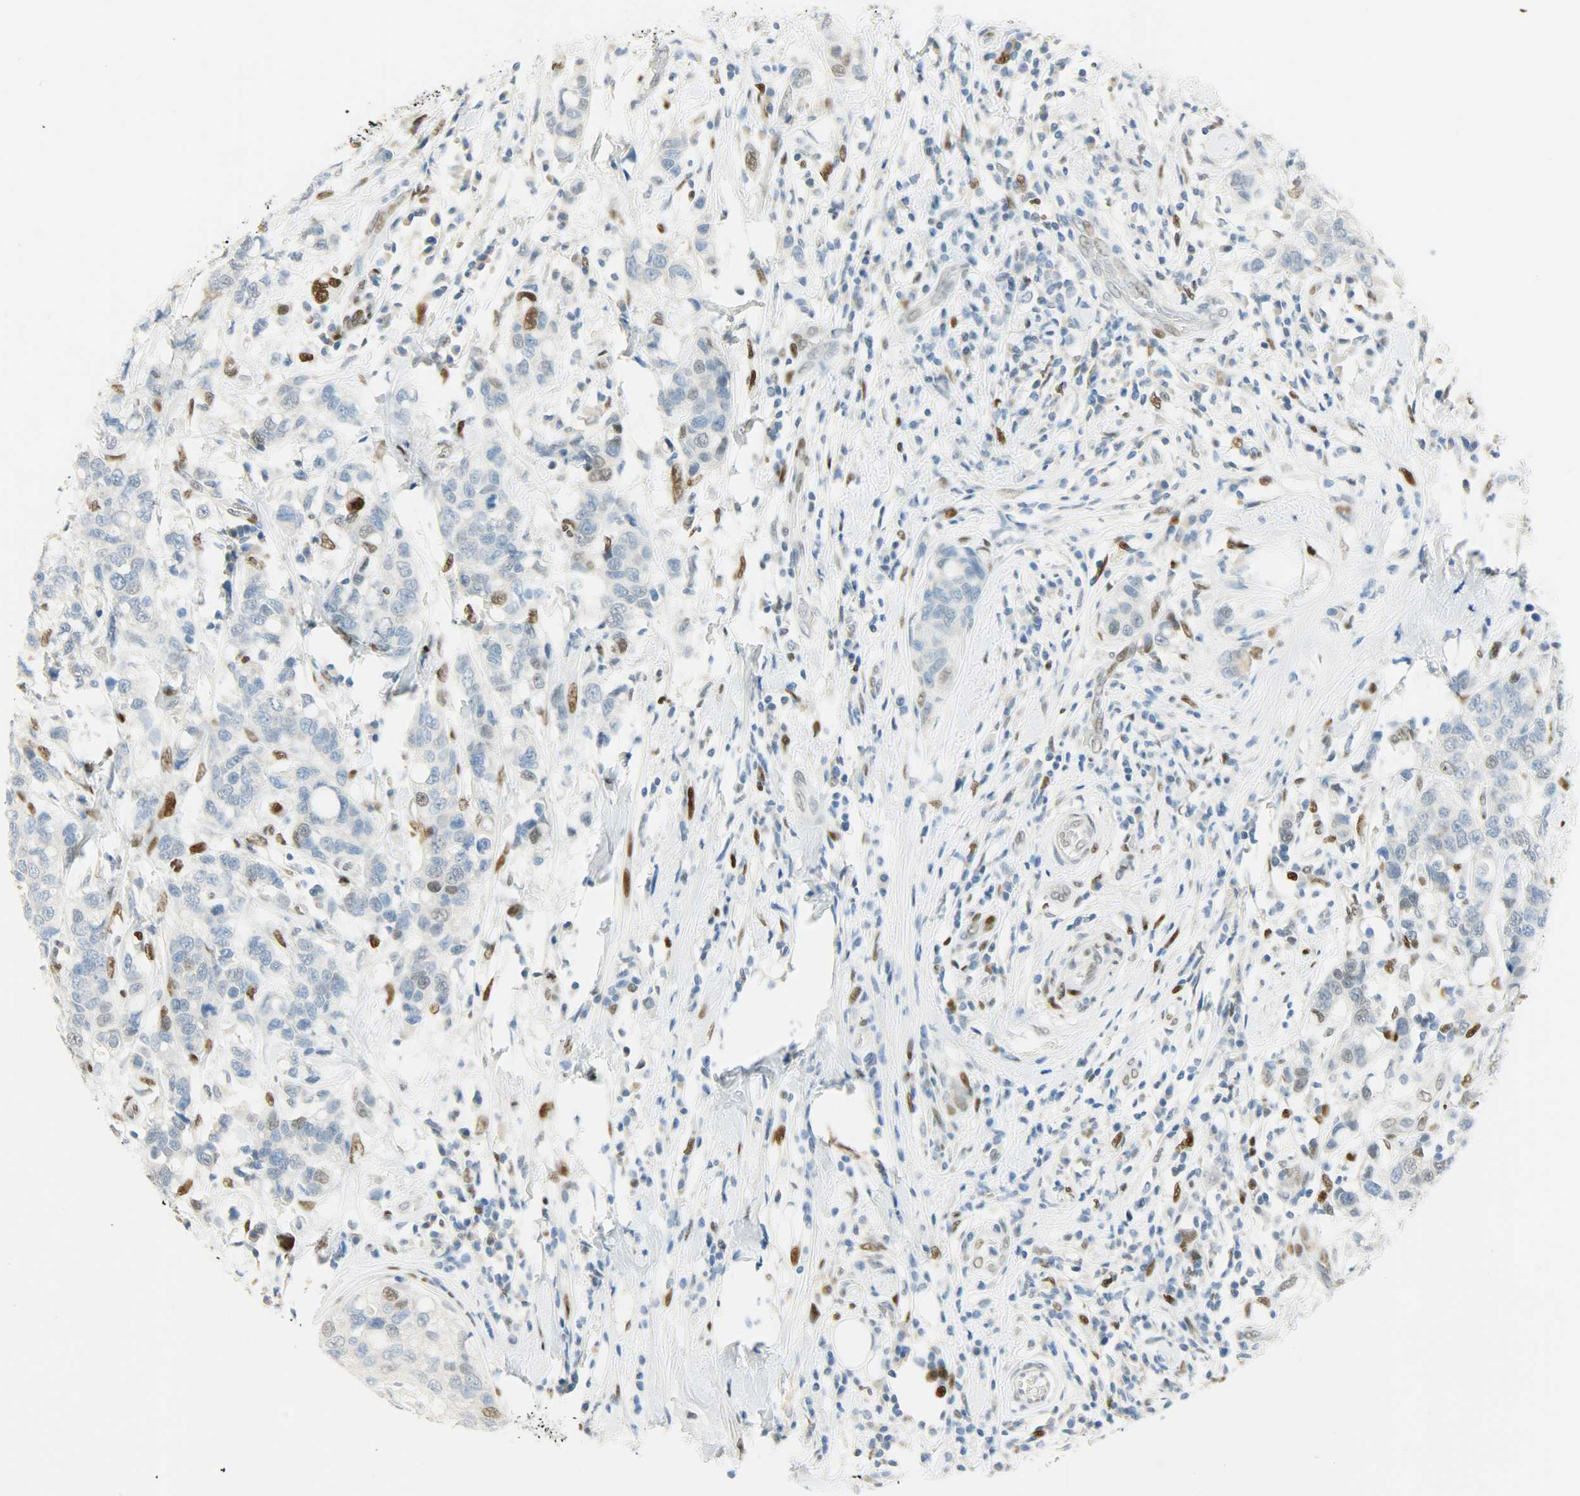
{"staining": {"intensity": "moderate", "quantity": "<25%", "location": "nuclear"}, "tissue": "breast cancer", "cell_type": "Tumor cells", "image_type": "cancer", "snomed": [{"axis": "morphology", "description": "Duct carcinoma"}, {"axis": "topography", "description": "Breast"}], "caption": "Breast cancer stained for a protein (brown) reveals moderate nuclear positive expression in approximately <25% of tumor cells.", "gene": "JUNB", "patient": {"sex": "female", "age": 27}}